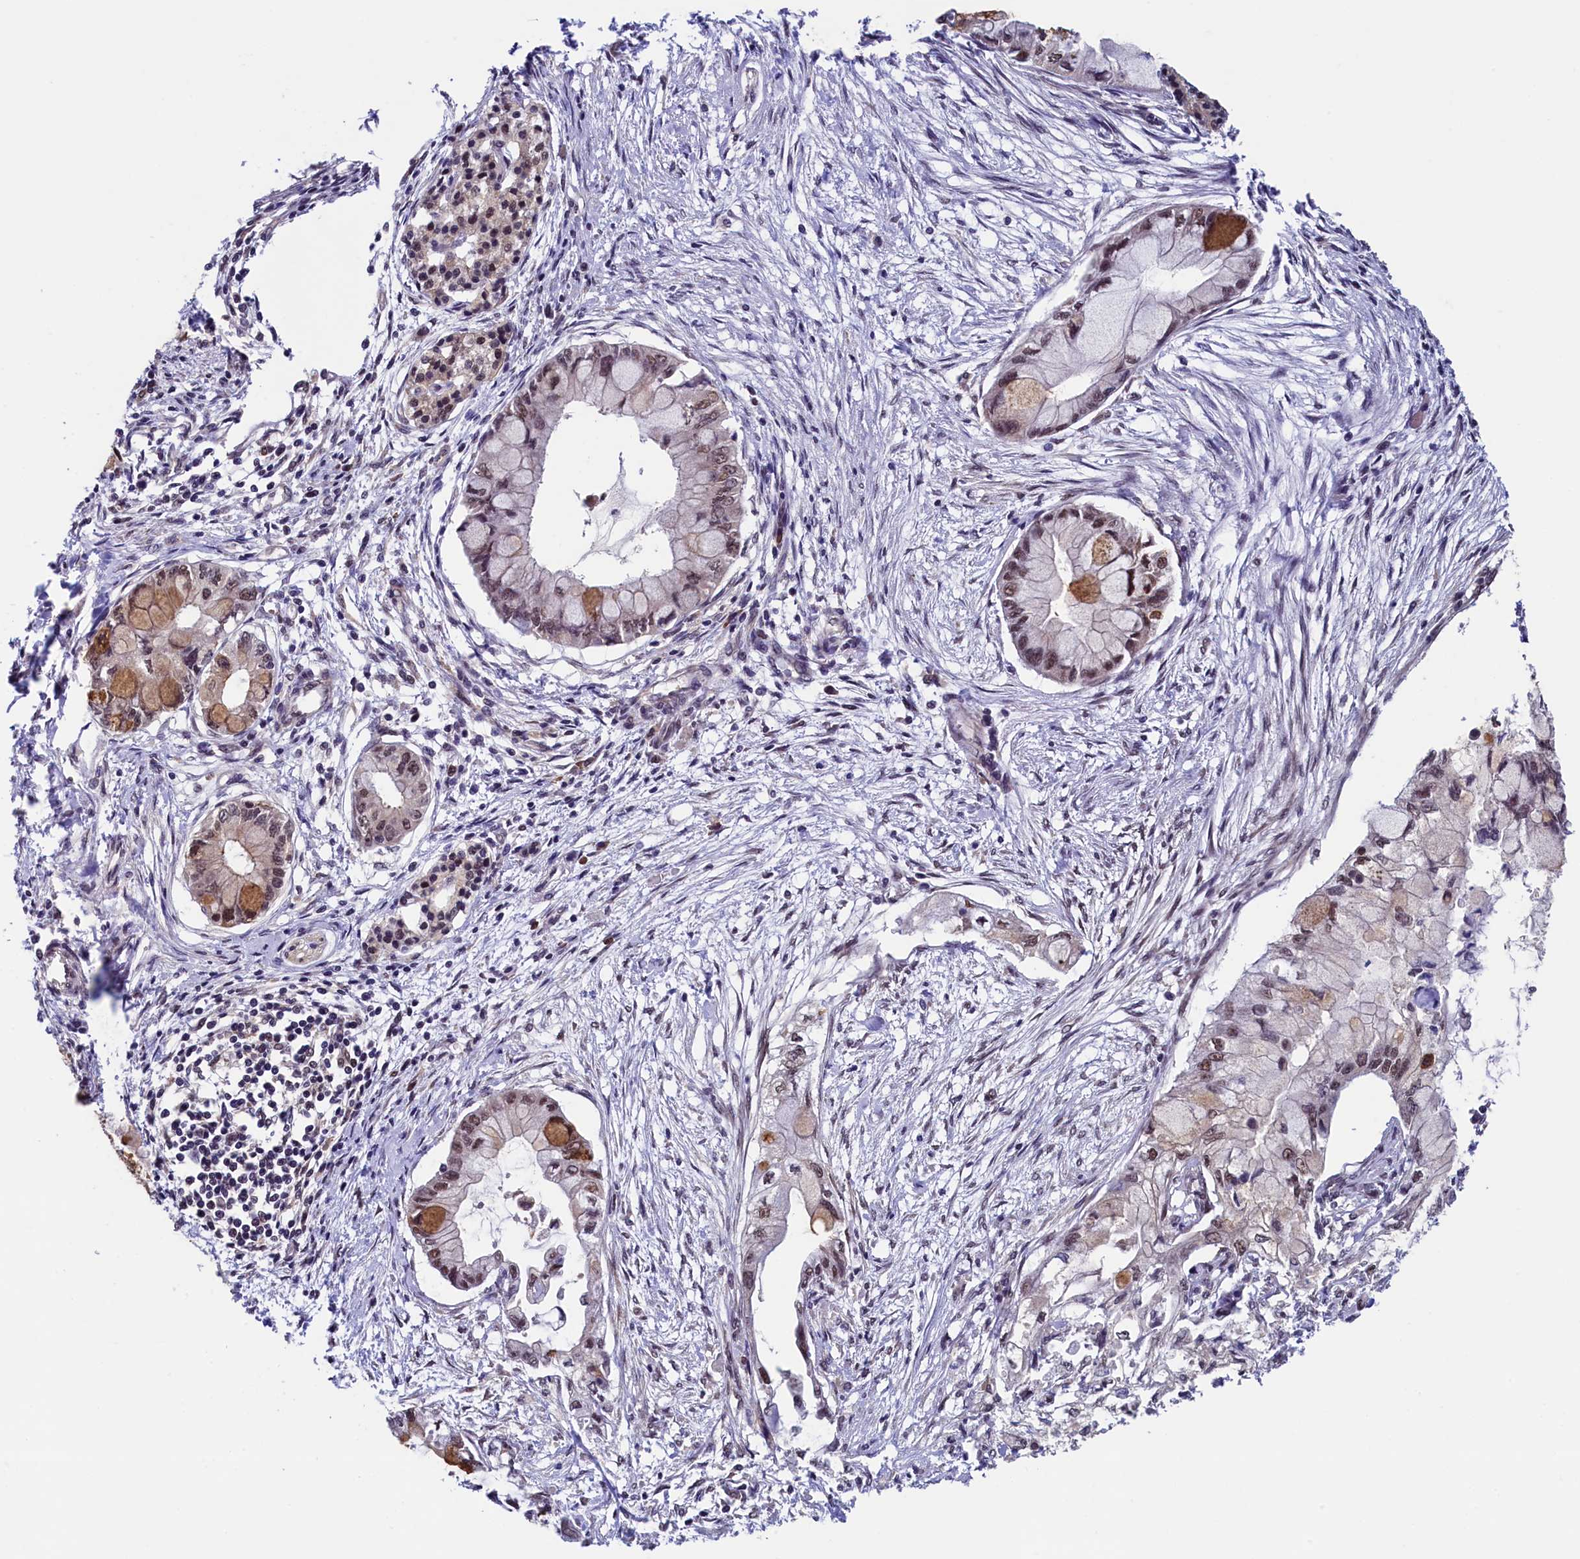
{"staining": {"intensity": "weak", "quantity": ">75%", "location": "cytoplasmic/membranous,nuclear"}, "tissue": "pancreatic cancer", "cell_type": "Tumor cells", "image_type": "cancer", "snomed": [{"axis": "morphology", "description": "Adenocarcinoma, NOS"}, {"axis": "topography", "description": "Pancreas"}], "caption": "Immunohistochemical staining of pancreatic cancer (adenocarcinoma) exhibits low levels of weak cytoplasmic/membranous and nuclear protein expression in about >75% of tumor cells.", "gene": "LEO1", "patient": {"sex": "male", "age": 48}}